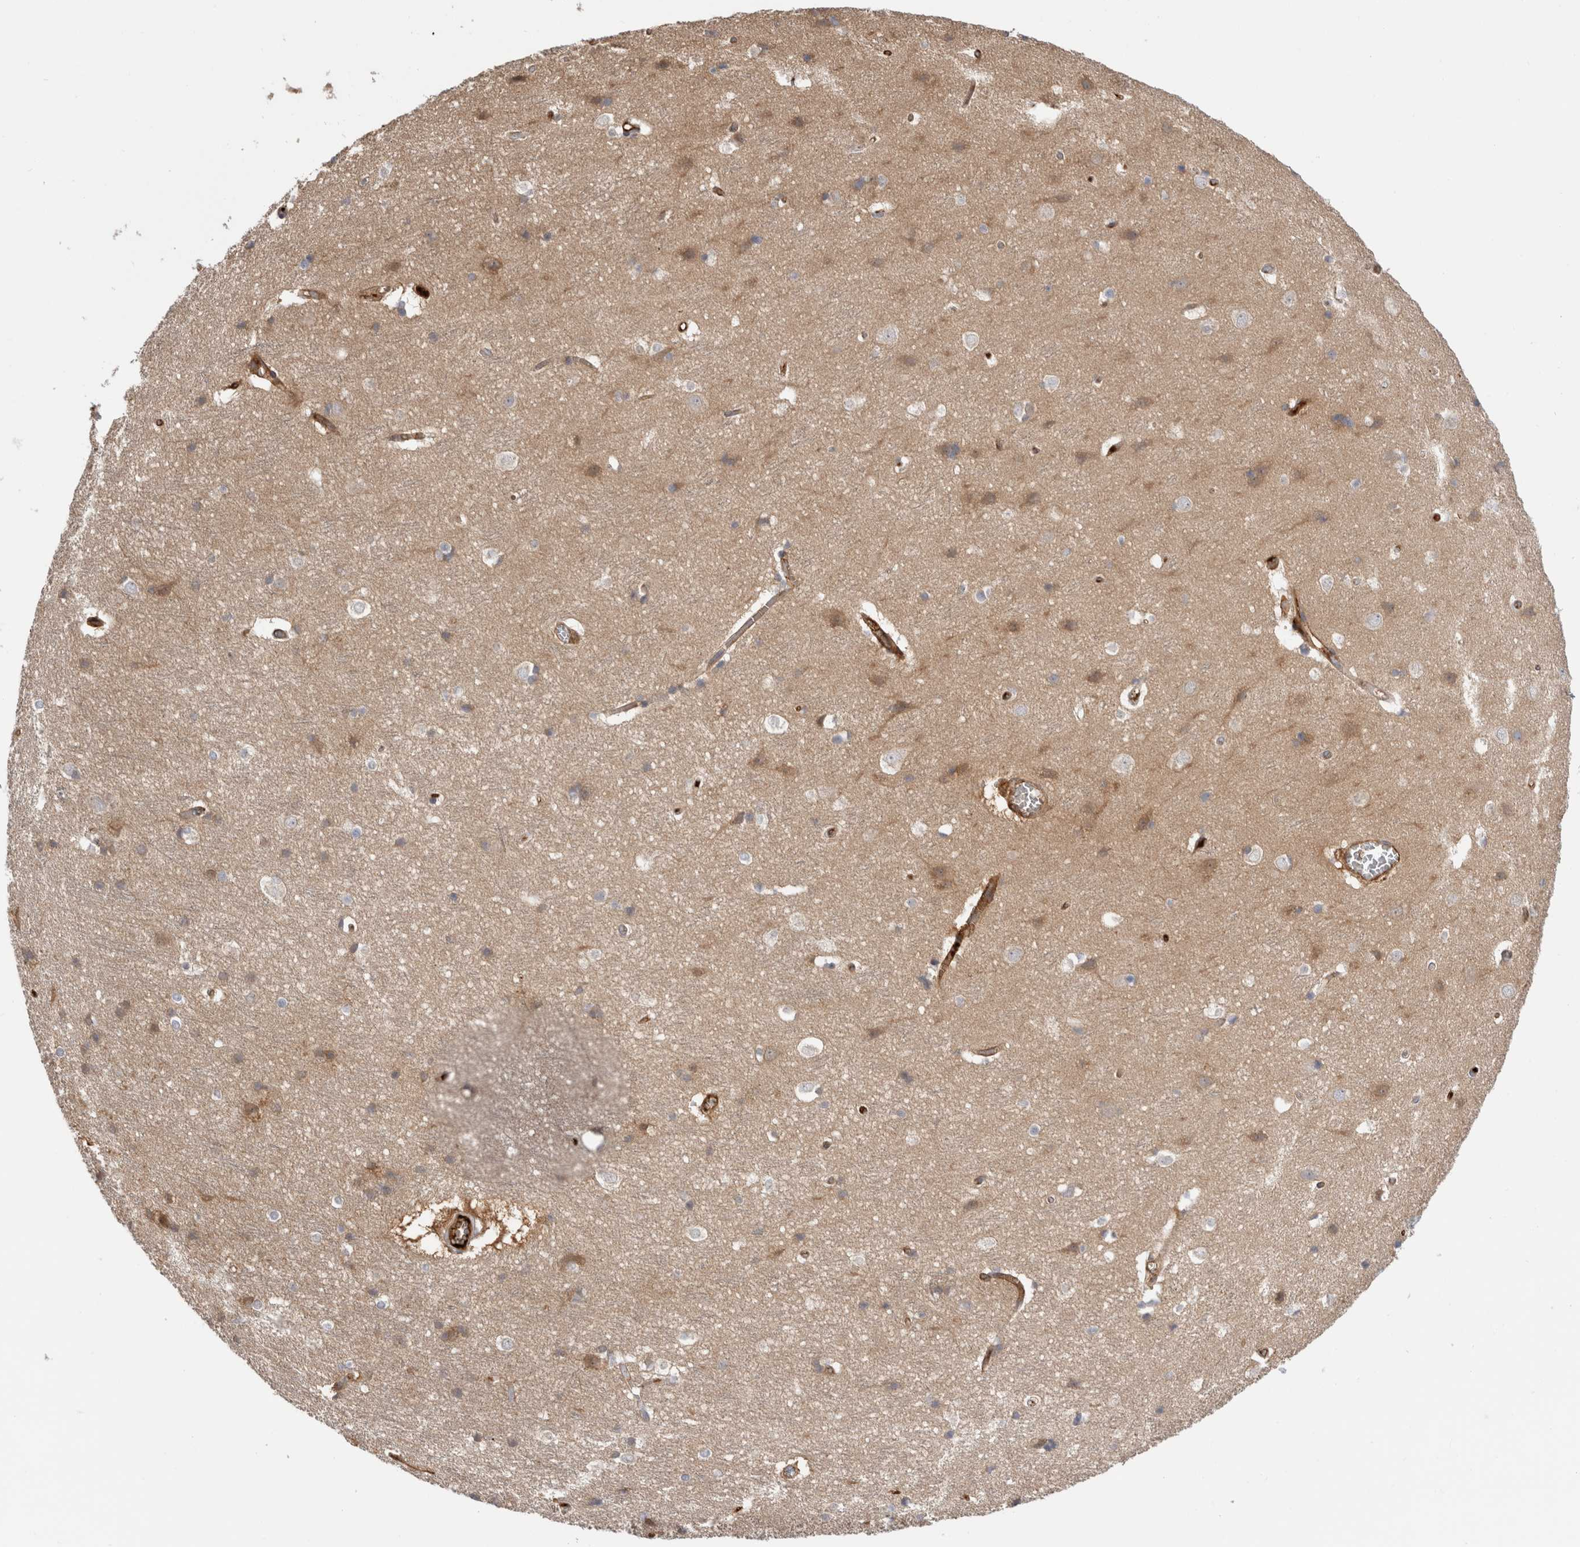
{"staining": {"intensity": "moderate", "quantity": "25%-75%", "location": "cytoplasmic/membranous"}, "tissue": "cerebral cortex", "cell_type": "Endothelial cells", "image_type": "normal", "snomed": [{"axis": "morphology", "description": "Normal tissue, NOS"}, {"axis": "topography", "description": "Cerebral cortex"}], "caption": "Immunohistochemistry of normal cerebral cortex shows medium levels of moderate cytoplasmic/membranous staining in approximately 25%-75% of endothelial cells. Using DAB (brown) and hematoxylin (blue) stains, captured at high magnification using brightfield microscopy.", "gene": "TBCE", "patient": {"sex": "male", "age": 54}}